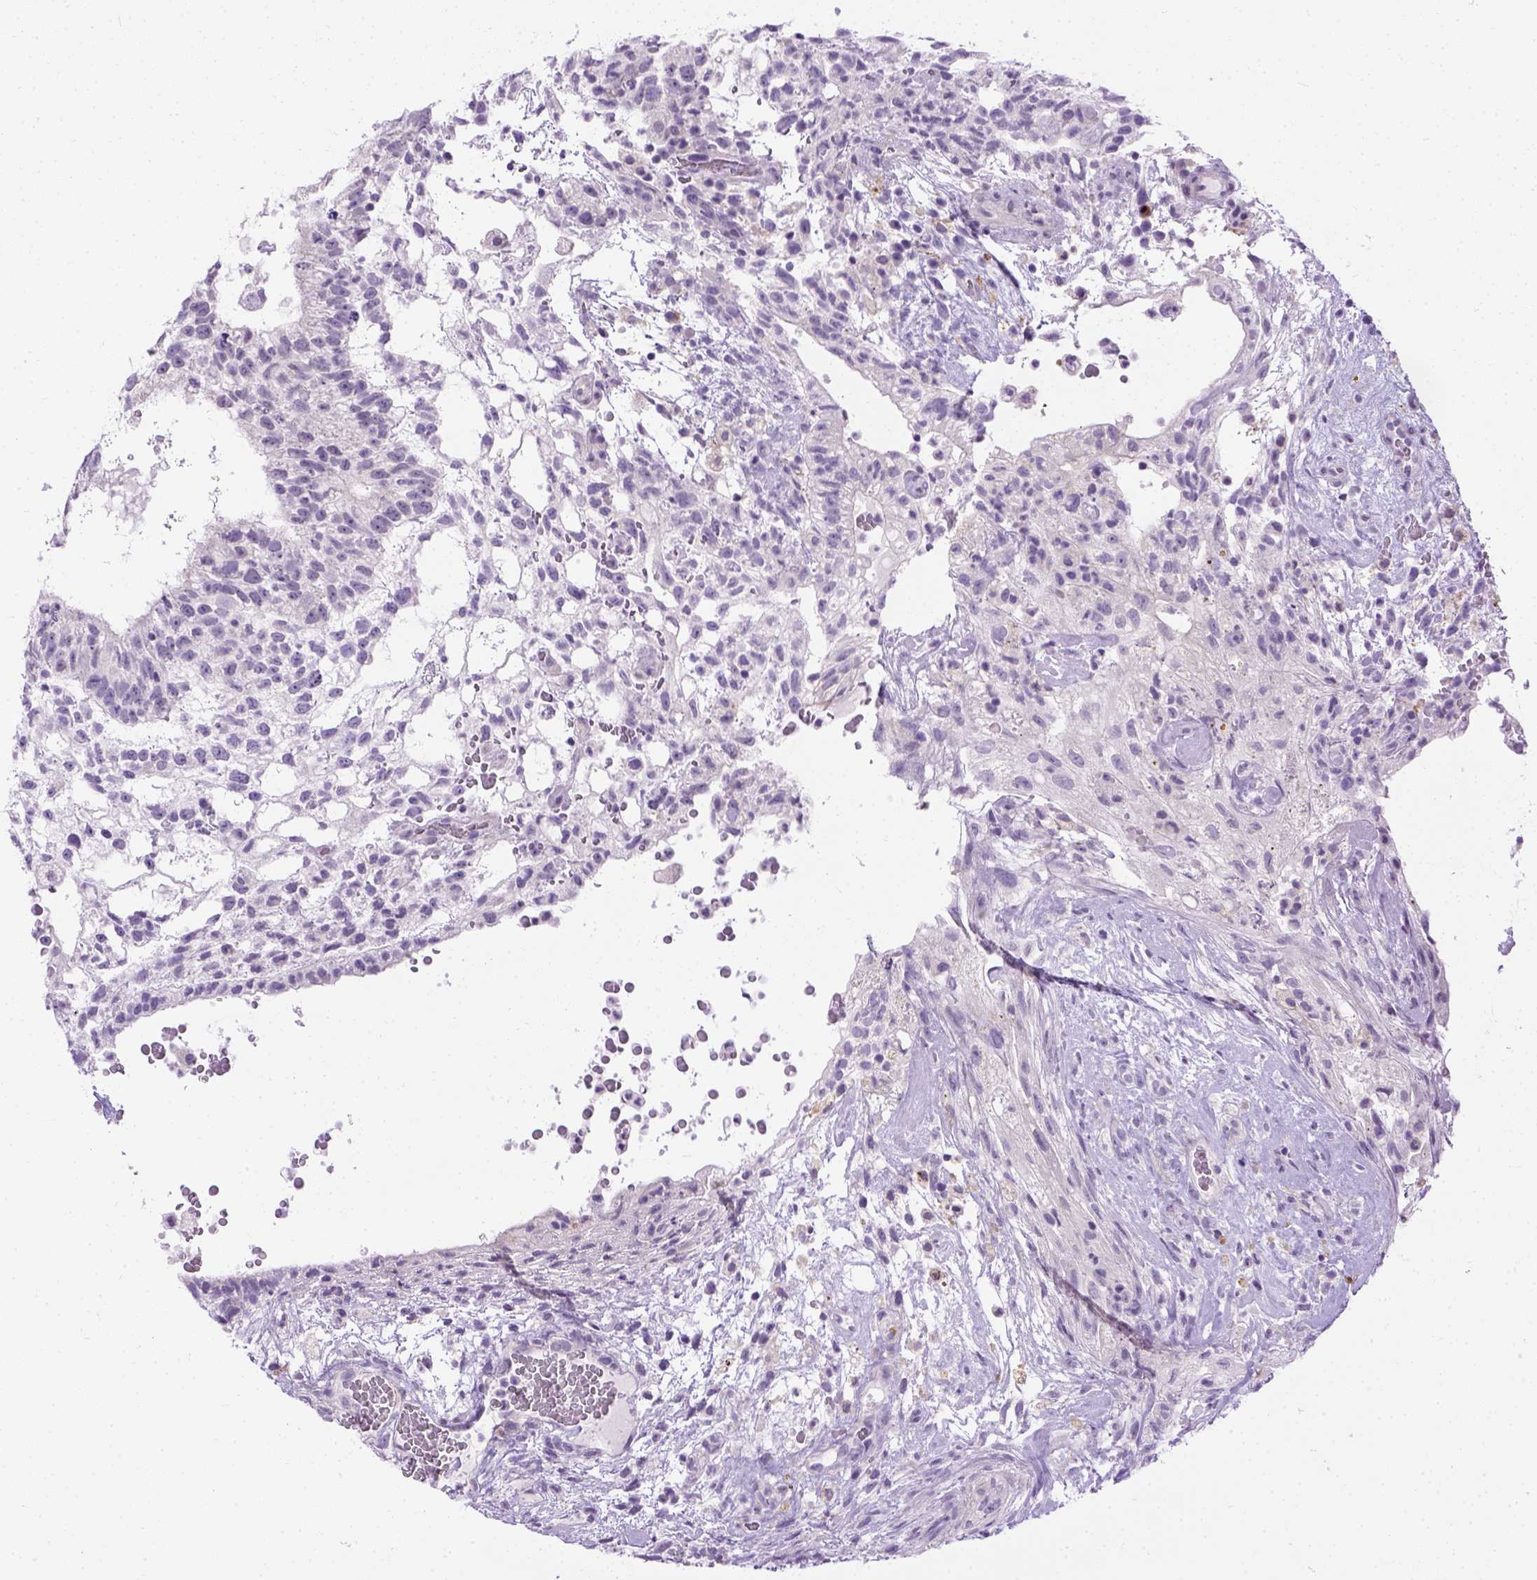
{"staining": {"intensity": "negative", "quantity": "none", "location": "none"}, "tissue": "testis cancer", "cell_type": "Tumor cells", "image_type": "cancer", "snomed": [{"axis": "morphology", "description": "Normal tissue, NOS"}, {"axis": "morphology", "description": "Carcinoma, Embryonal, NOS"}, {"axis": "topography", "description": "Testis"}], "caption": "DAB immunohistochemical staining of embryonal carcinoma (testis) displays no significant positivity in tumor cells.", "gene": "FAM184B", "patient": {"sex": "male", "age": 32}}